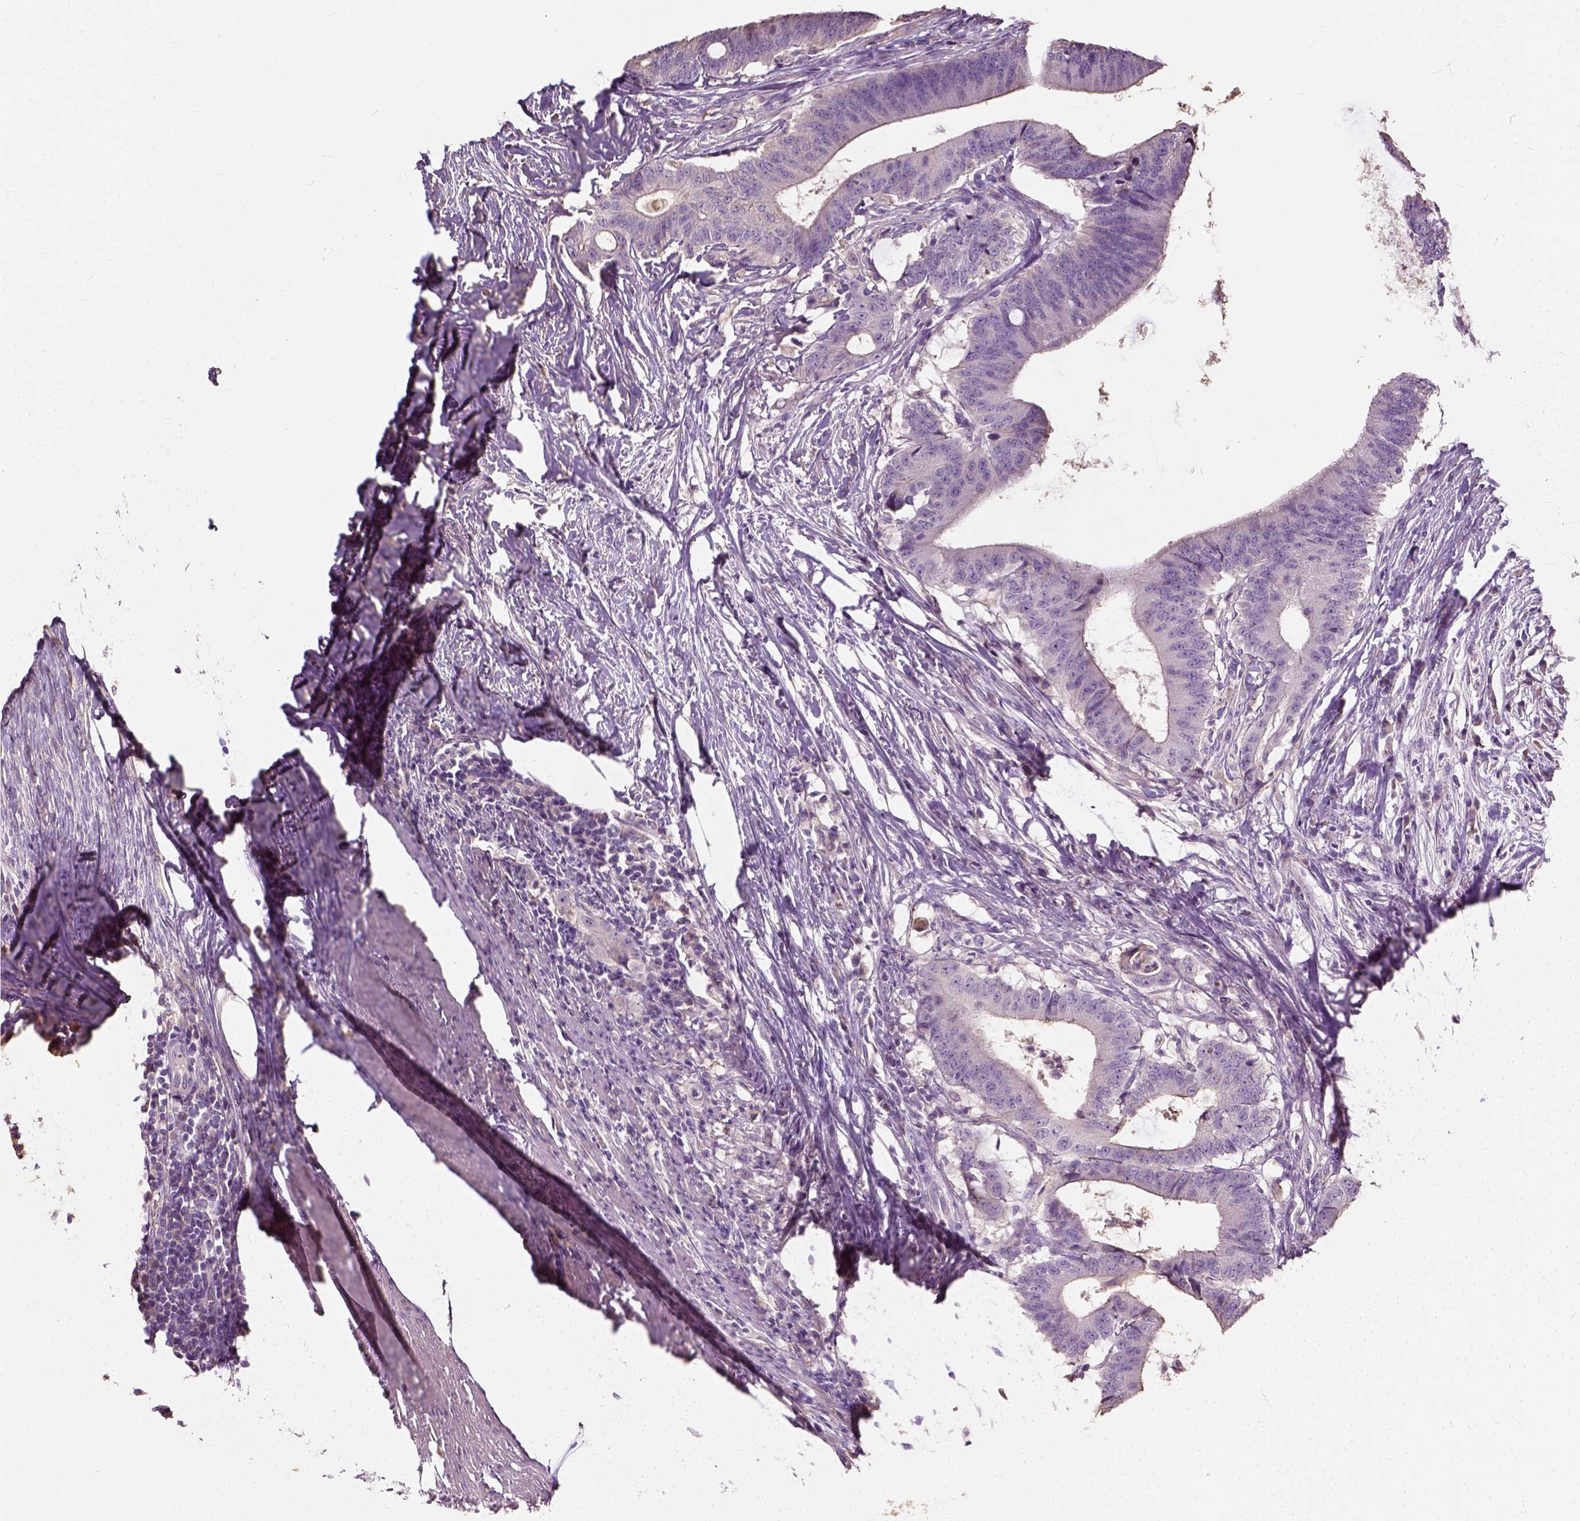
{"staining": {"intensity": "negative", "quantity": "none", "location": "none"}, "tissue": "colorectal cancer", "cell_type": "Tumor cells", "image_type": "cancer", "snomed": [{"axis": "morphology", "description": "Adenocarcinoma, NOS"}, {"axis": "topography", "description": "Colon"}], "caption": "This is an IHC micrograph of adenocarcinoma (colorectal). There is no expression in tumor cells.", "gene": "DHCR24", "patient": {"sex": "female", "age": 43}}